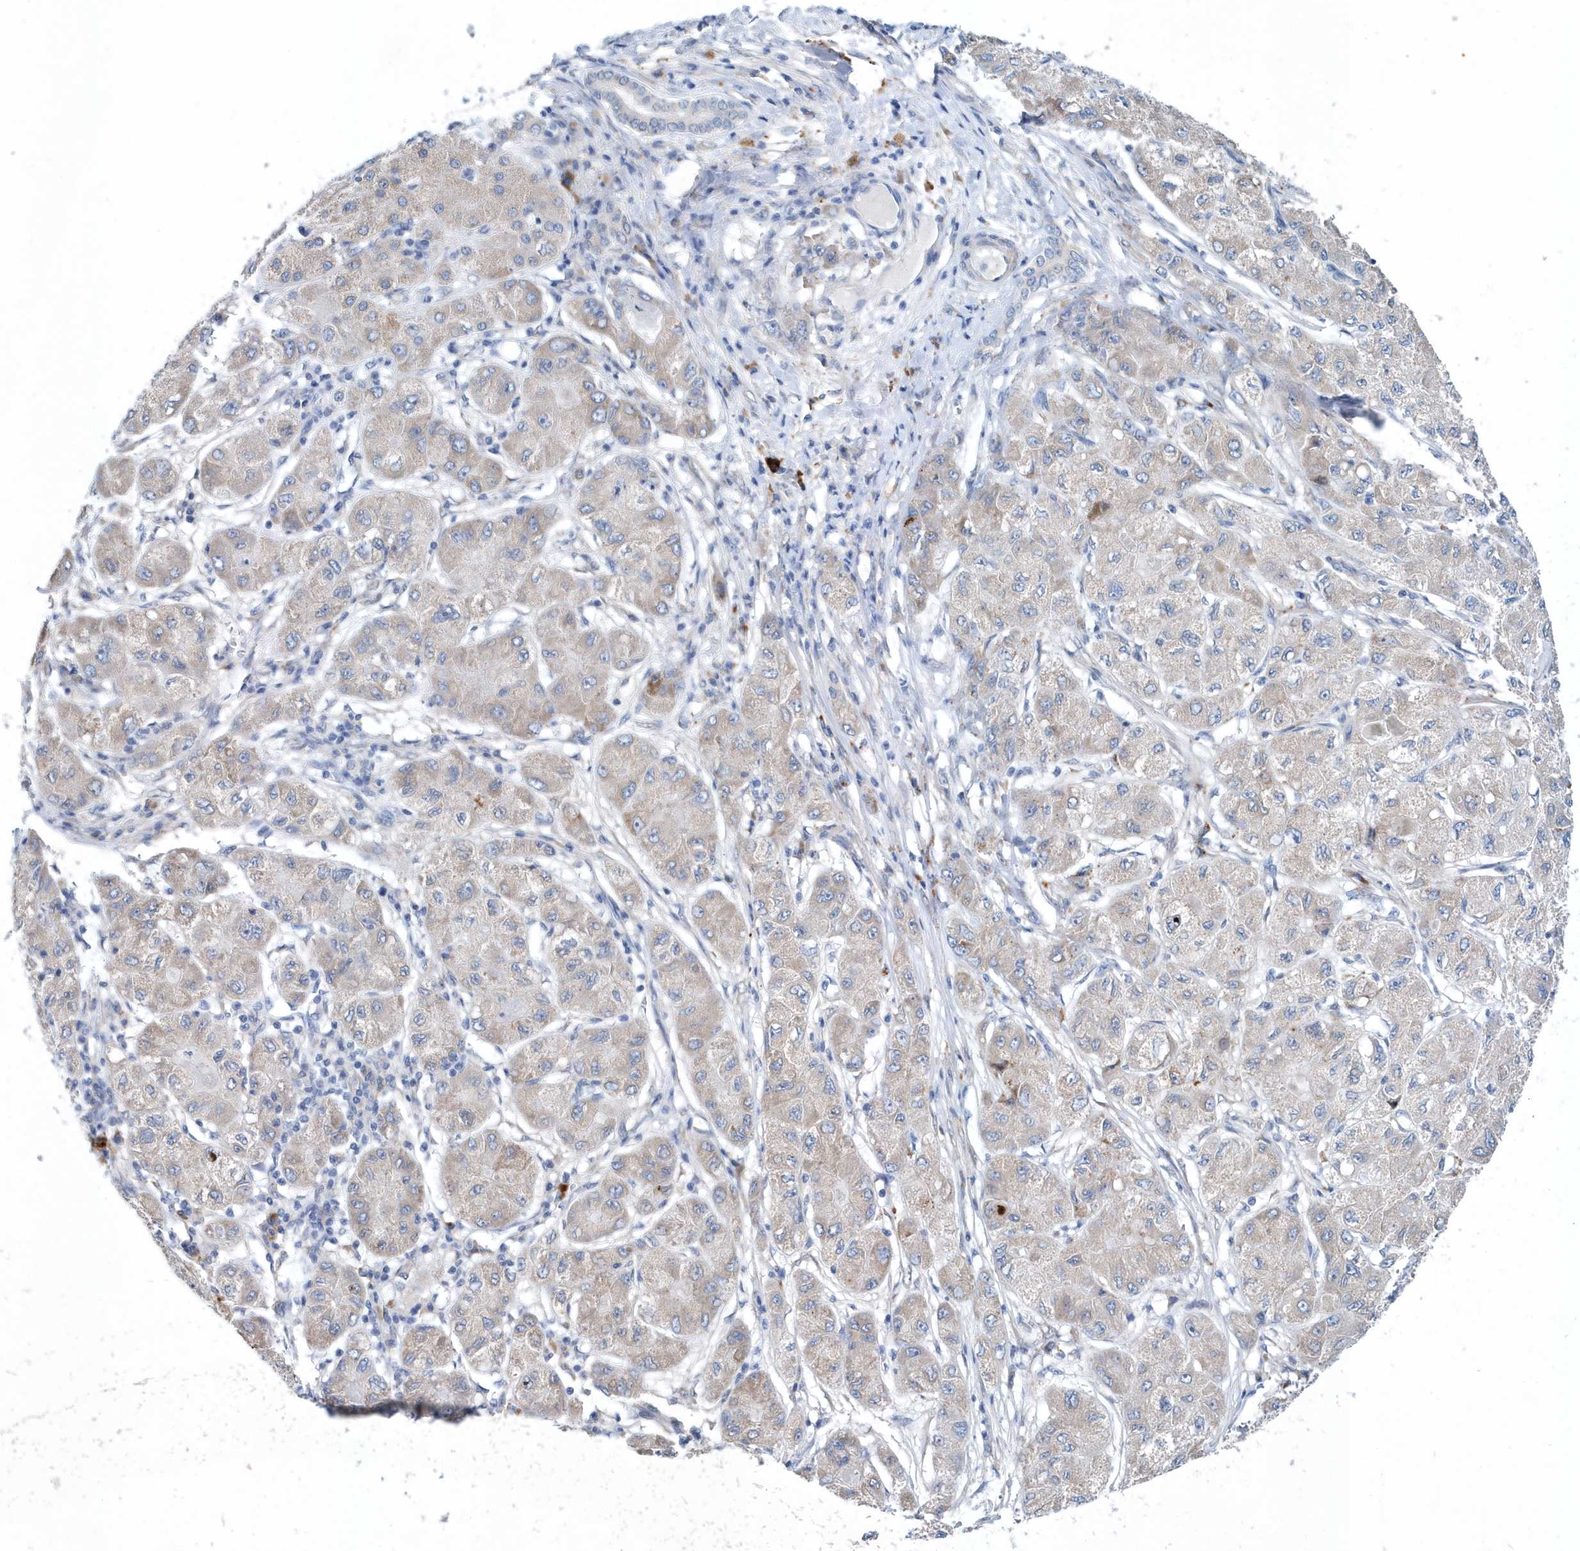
{"staining": {"intensity": "weak", "quantity": "<25%", "location": "cytoplasmic/membranous"}, "tissue": "liver cancer", "cell_type": "Tumor cells", "image_type": "cancer", "snomed": [{"axis": "morphology", "description": "Carcinoma, Hepatocellular, NOS"}, {"axis": "topography", "description": "Liver"}], "caption": "Tumor cells are negative for protein expression in human liver cancer.", "gene": "PFN2", "patient": {"sex": "male", "age": 80}}